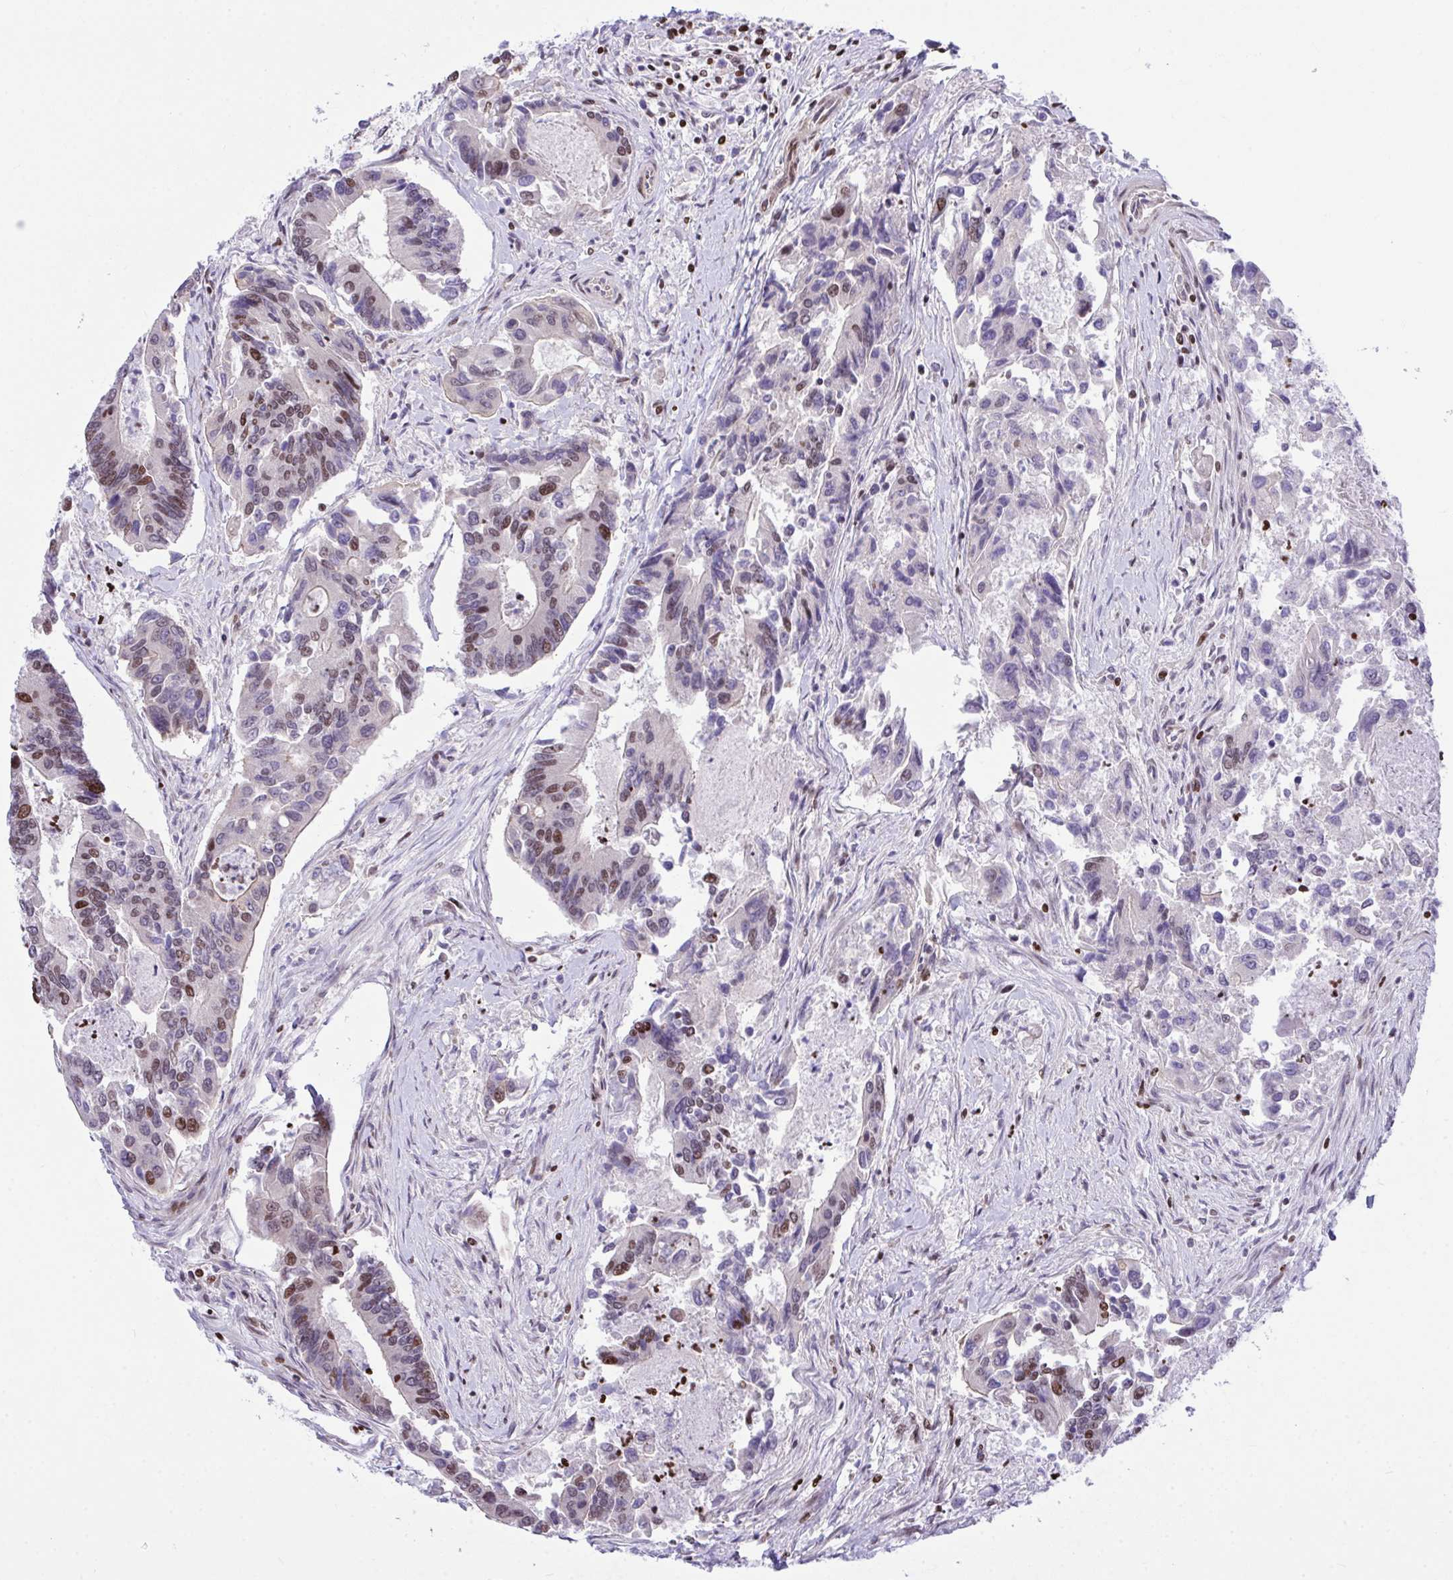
{"staining": {"intensity": "moderate", "quantity": "<25%", "location": "nuclear"}, "tissue": "colorectal cancer", "cell_type": "Tumor cells", "image_type": "cancer", "snomed": [{"axis": "morphology", "description": "Adenocarcinoma, NOS"}, {"axis": "topography", "description": "Colon"}], "caption": "Immunohistochemical staining of colorectal cancer (adenocarcinoma) displays low levels of moderate nuclear positivity in approximately <25% of tumor cells.", "gene": "RAPGEF5", "patient": {"sex": "female", "age": 67}}